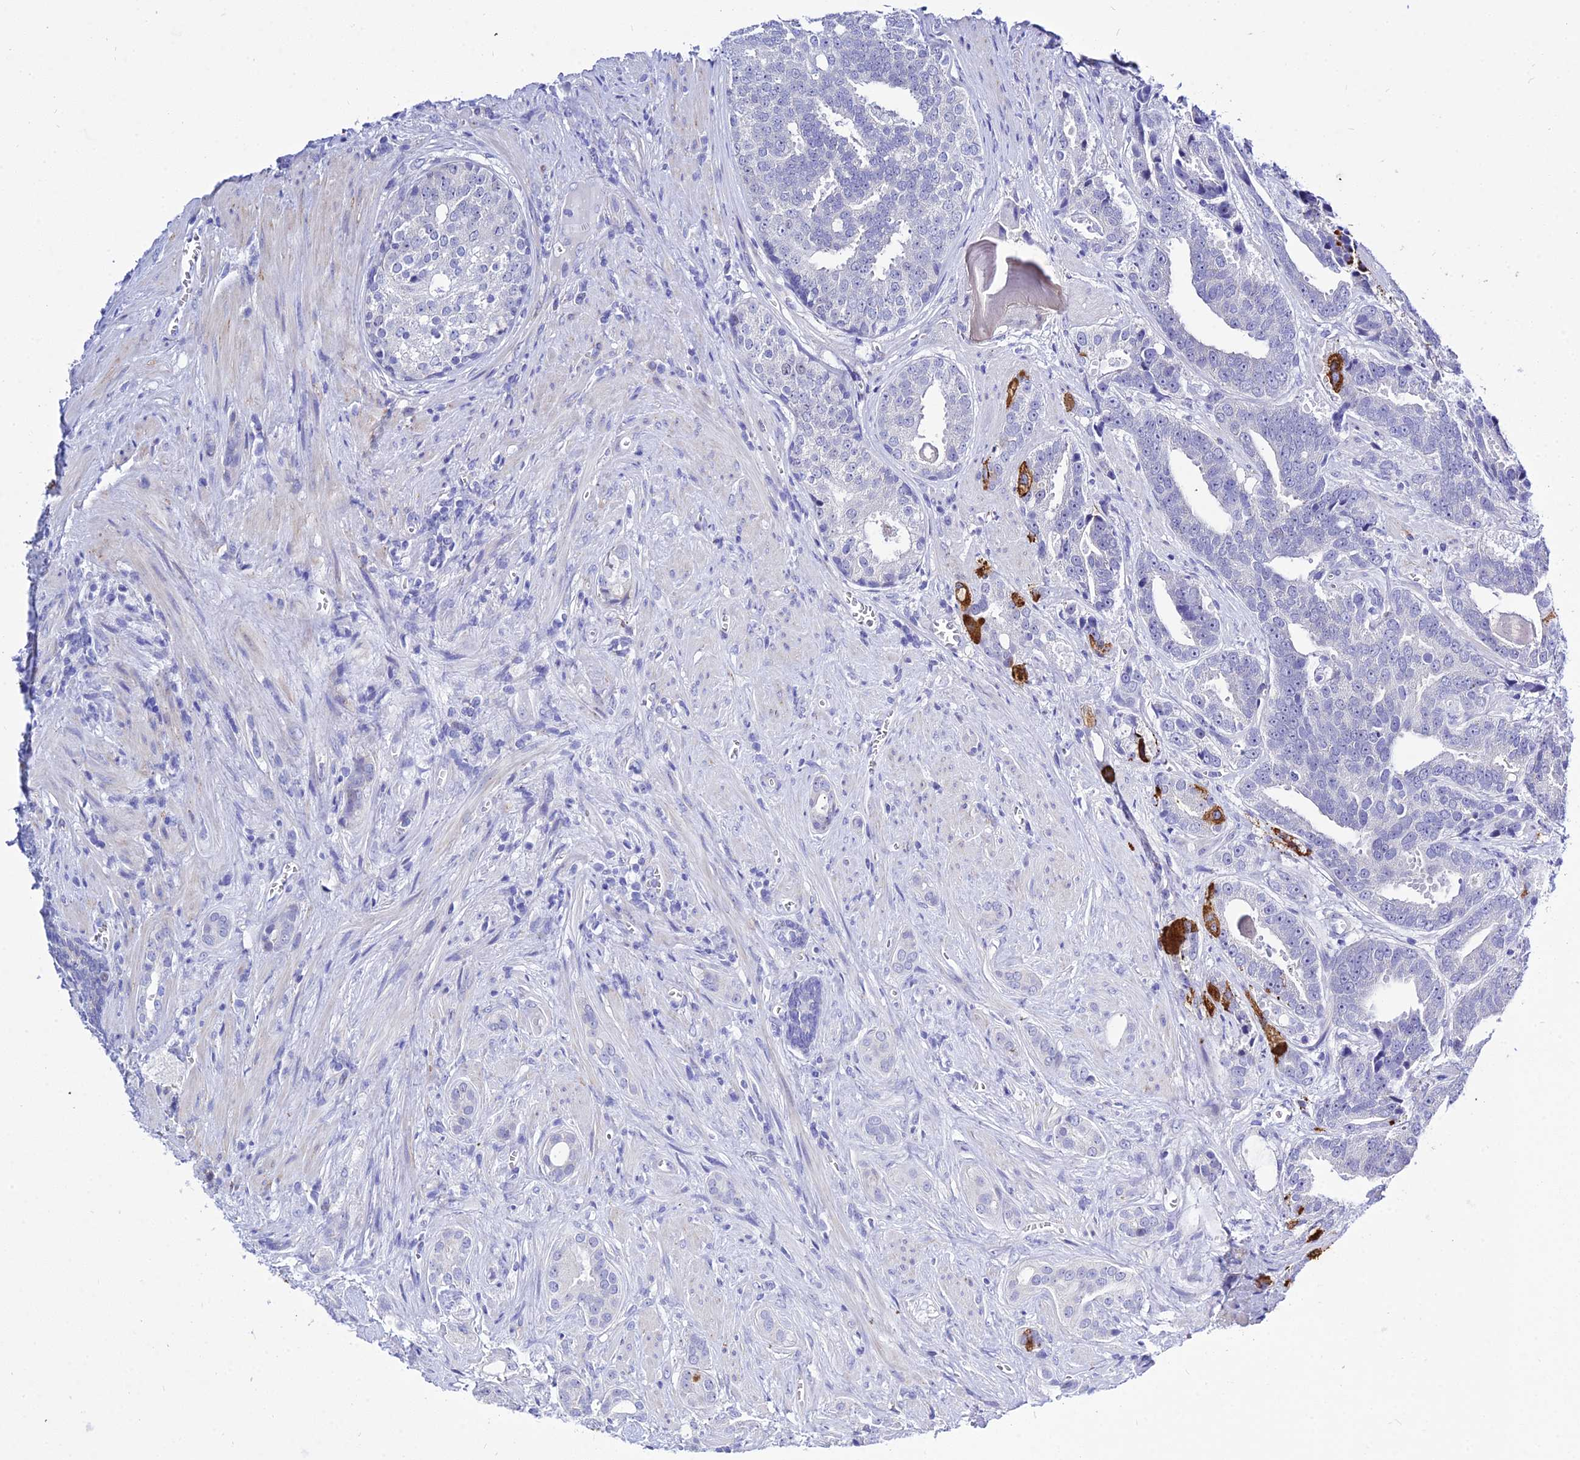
{"staining": {"intensity": "strong", "quantity": "<25%", "location": "cytoplasmic/membranous"}, "tissue": "prostate cancer", "cell_type": "Tumor cells", "image_type": "cancer", "snomed": [{"axis": "morphology", "description": "Adenocarcinoma, High grade"}, {"axis": "topography", "description": "Prostate"}], "caption": "Prostate cancer stained with immunohistochemistry reveals strong cytoplasmic/membranous expression in about <25% of tumor cells.", "gene": "DEFB107A", "patient": {"sex": "male", "age": 55}}